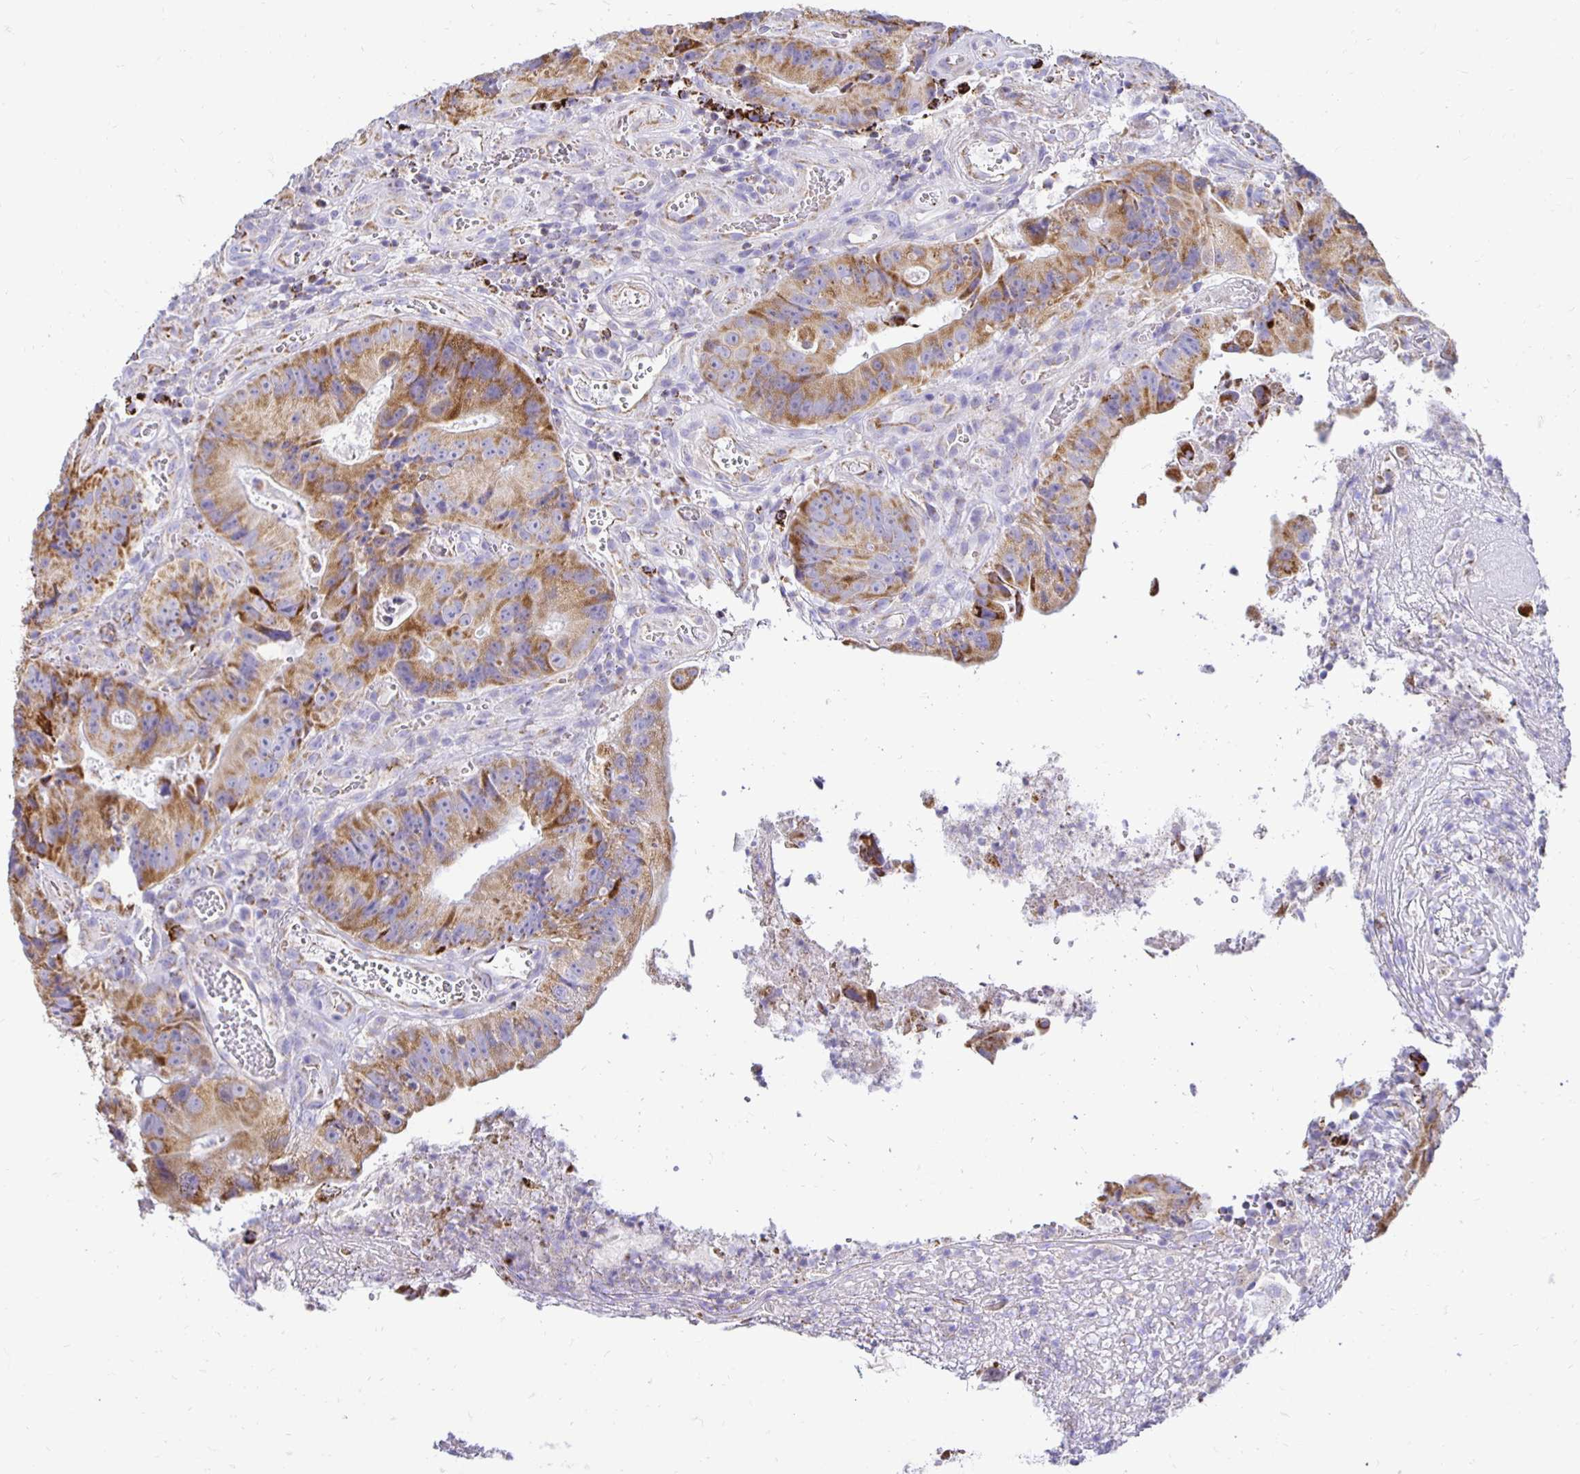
{"staining": {"intensity": "moderate", "quantity": ">75%", "location": "cytoplasmic/membranous"}, "tissue": "colorectal cancer", "cell_type": "Tumor cells", "image_type": "cancer", "snomed": [{"axis": "morphology", "description": "Adenocarcinoma, NOS"}, {"axis": "topography", "description": "Colon"}], "caption": "Immunohistochemistry (DAB (3,3'-diaminobenzidine)) staining of human adenocarcinoma (colorectal) exhibits moderate cytoplasmic/membranous protein expression in approximately >75% of tumor cells.", "gene": "PLAAT2", "patient": {"sex": "female", "age": 86}}